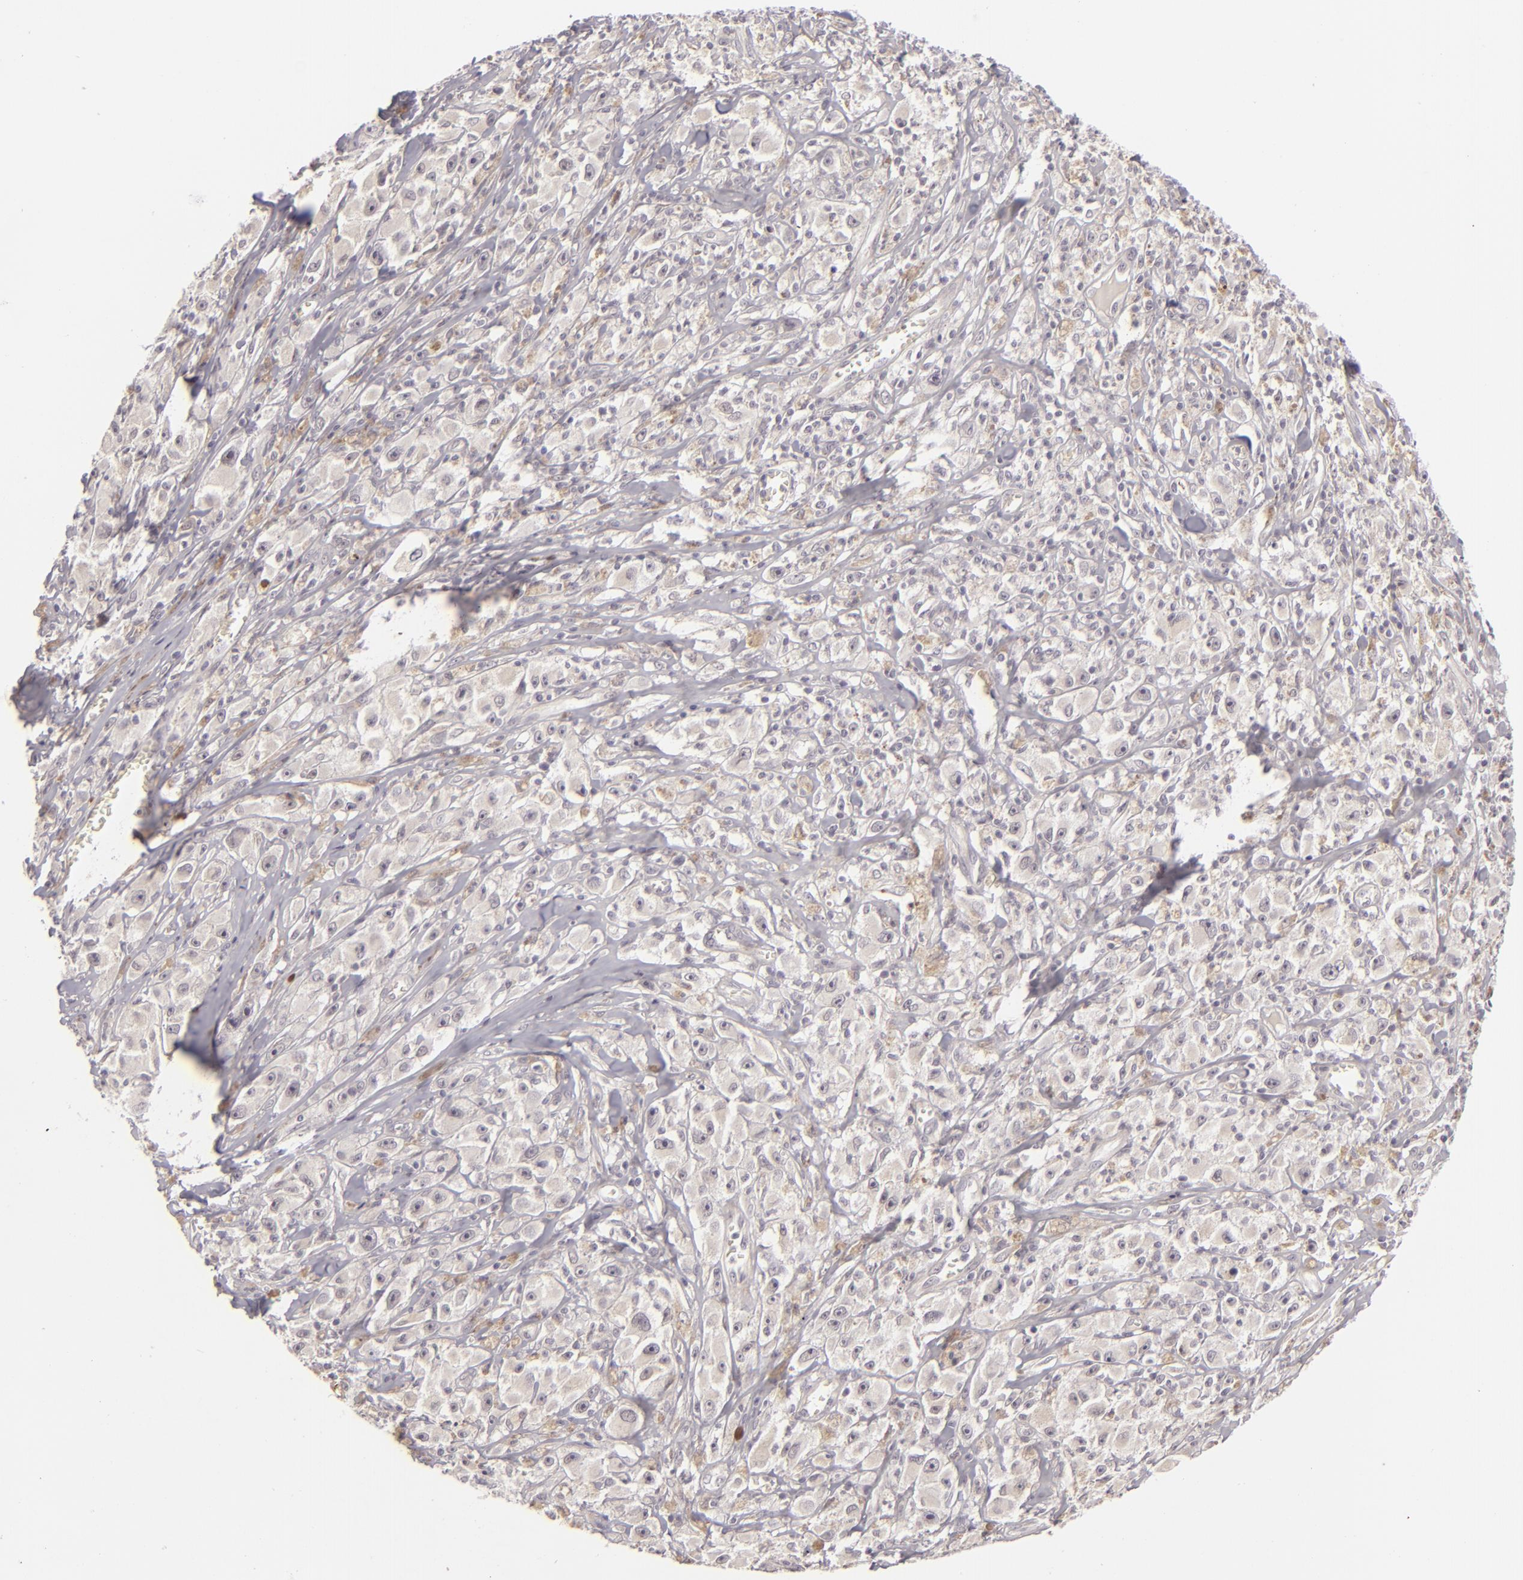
{"staining": {"intensity": "negative", "quantity": "none", "location": "none"}, "tissue": "melanoma", "cell_type": "Tumor cells", "image_type": "cancer", "snomed": [{"axis": "morphology", "description": "Malignant melanoma, NOS"}, {"axis": "topography", "description": "Skin"}], "caption": "A histopathology image of melanoma stained for a protein reveals no brown staining in tumor cells.", "gene": "DLG3", "patient": {"sex": "male", "age": 56}}